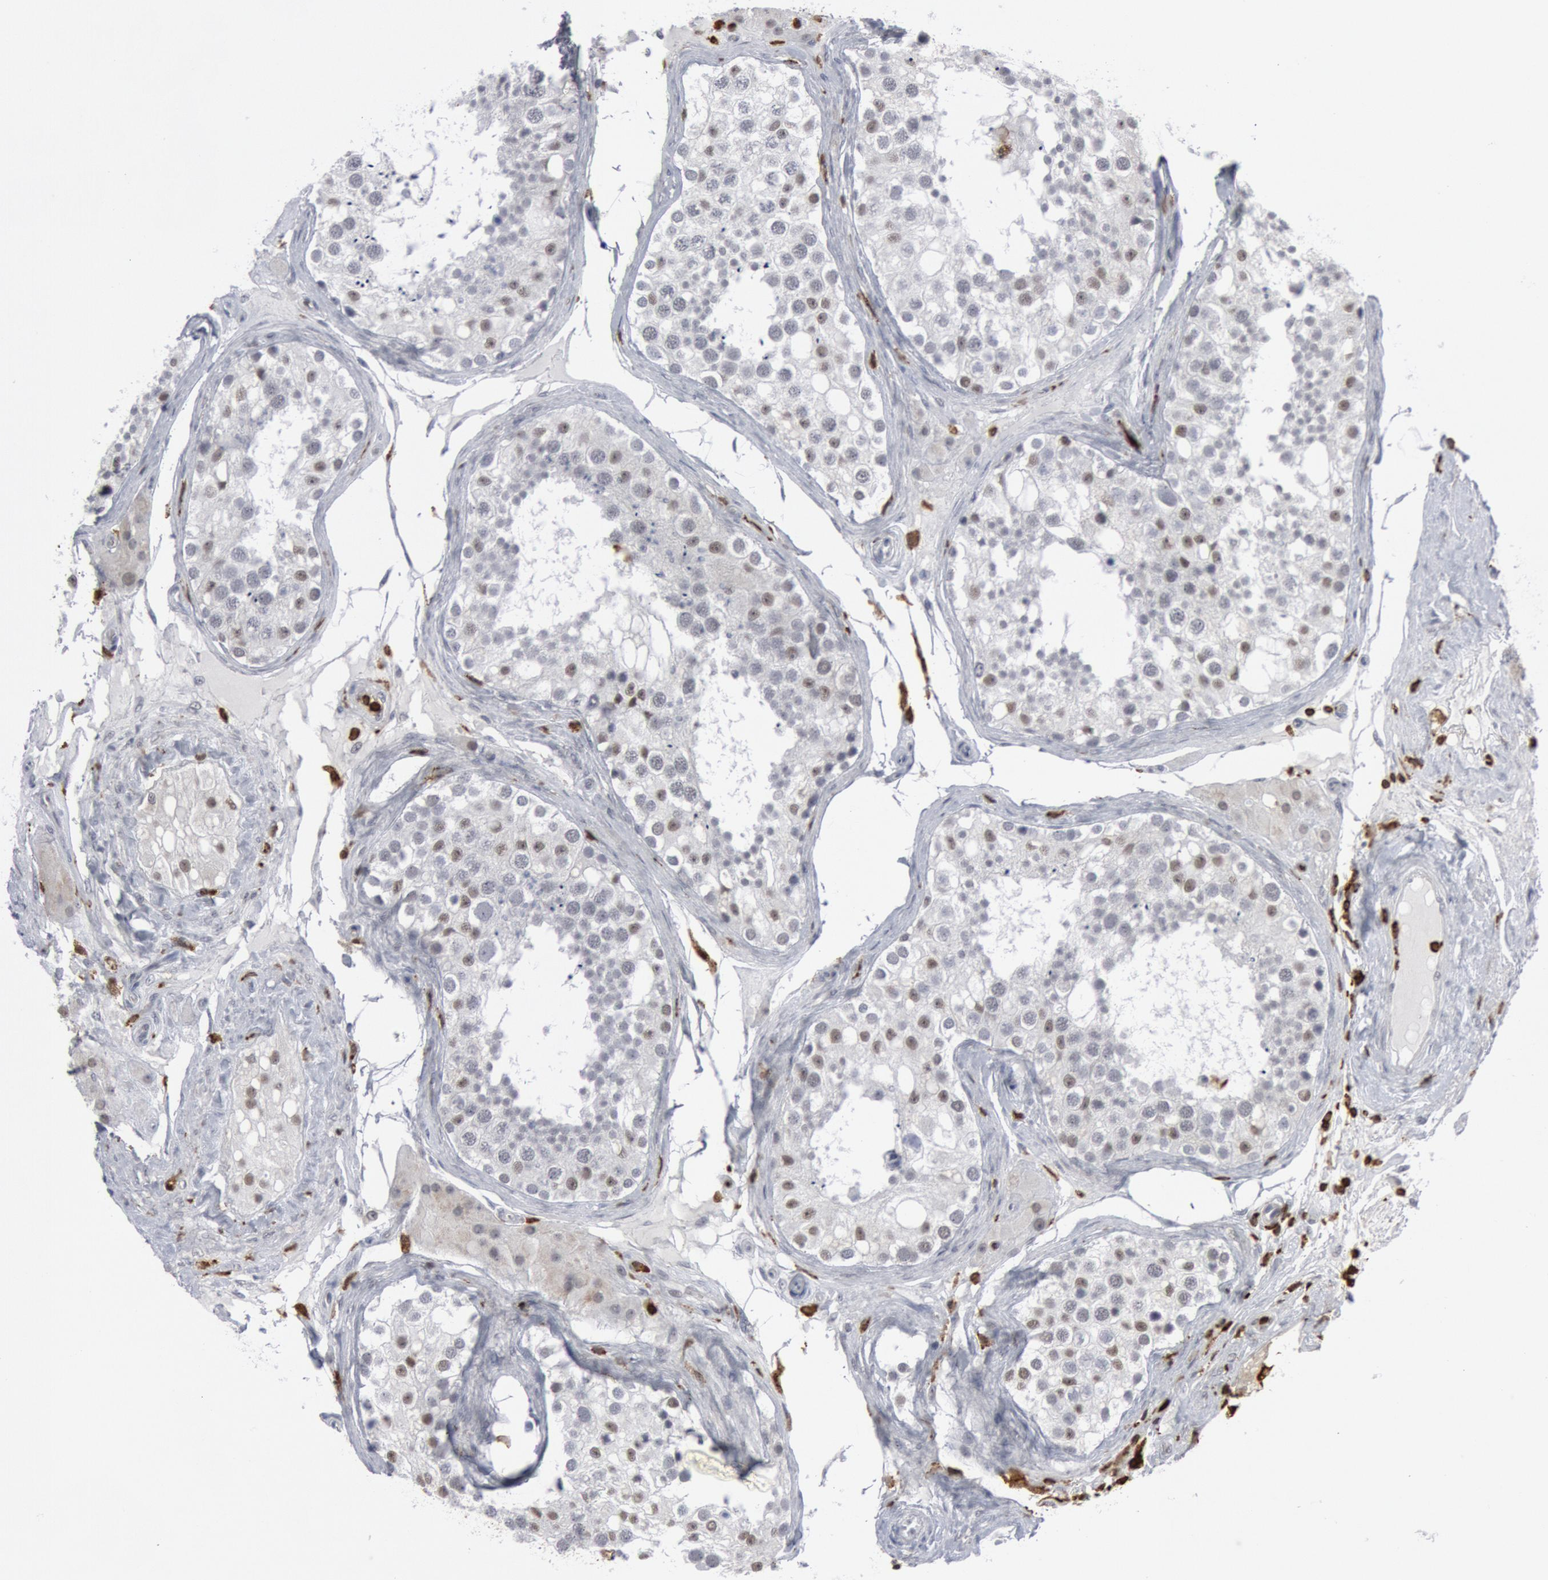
{"staining": {"intensity": "weak", "quantity": "<25%", "location": "nuclear"}, "tissue": "testis", "cell_type": "Cells in seminiferous ducts", "image_type": "normal", "snomed": [{"axis": "morphology", "description": "Normal tissue, NOS"}, {"axis": "topography", "description": "Testis"}], "caption": "A high-resolution micrograph shows IHC staining of benign testis, which shows no significant expression in cells in seminiferous ducts. The staining is performed using DAB brown chromogen with nuclei counter-stained in using hematoxylin.", "gene": "PTPN6", "patient": {"sex": "male", "age": 68}}